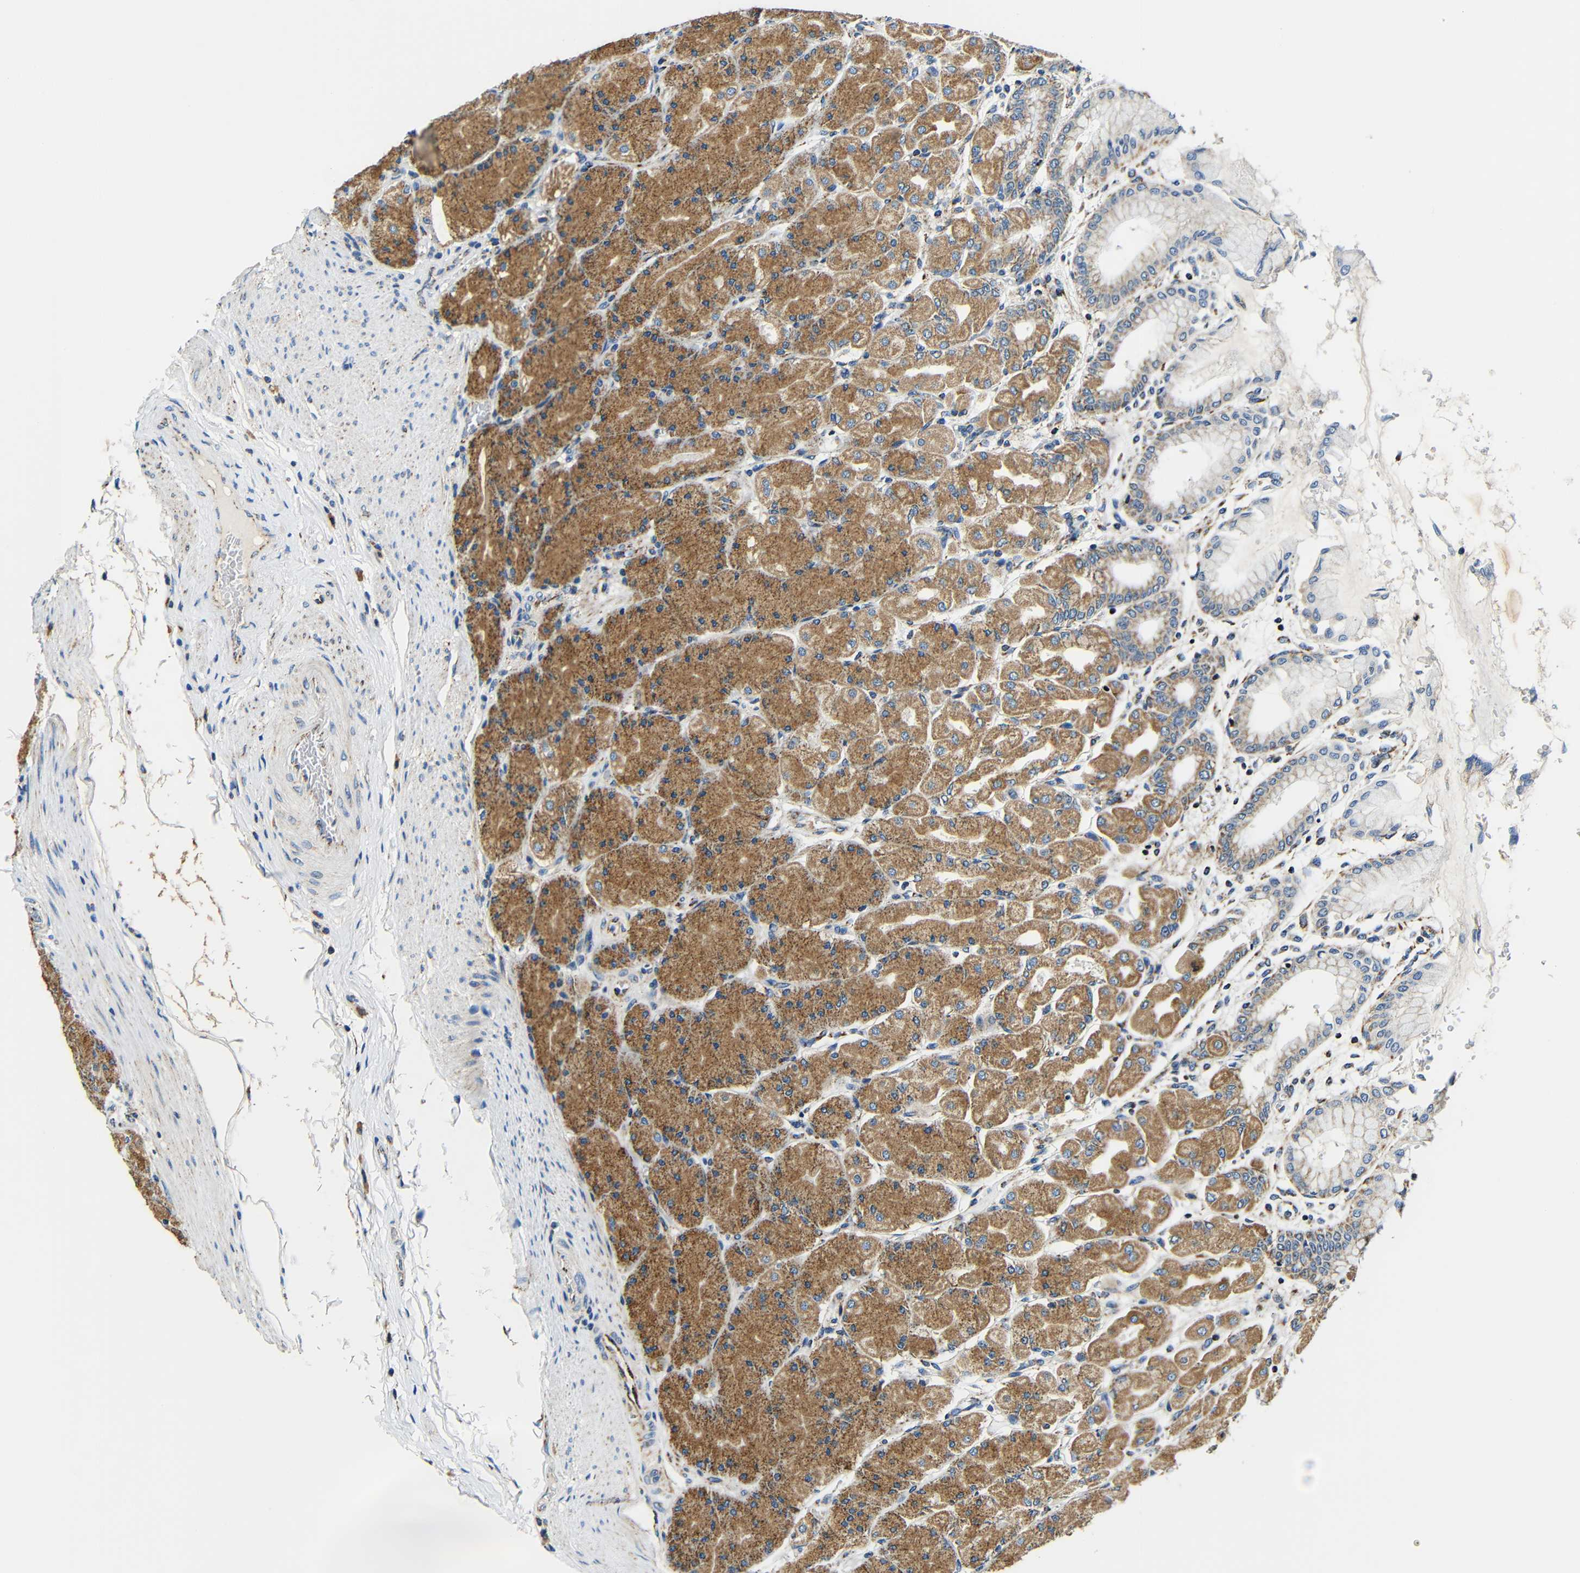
{"staining": {"intensity": "moderate", "quantity": ">75%", "location": "cytoplasmic/membranous"}, "tissue": "stomach", "cell_type": "Glandular cells", "image_type": "normal", "snomed": [{"axis": "morphology", "description": "Normal tissue, NOS"}, {"axis": "topography", "description": "Stomach, upper"}], "caption": "Approximately >75% of glandular cells in unremarkable human stomach reveal moderate cytoplasmic/membranous protein expression as visualized by brown immunohistochemical staining.", "gene": "GALNT18", "patient": {"sex": "female", "age": 56}}